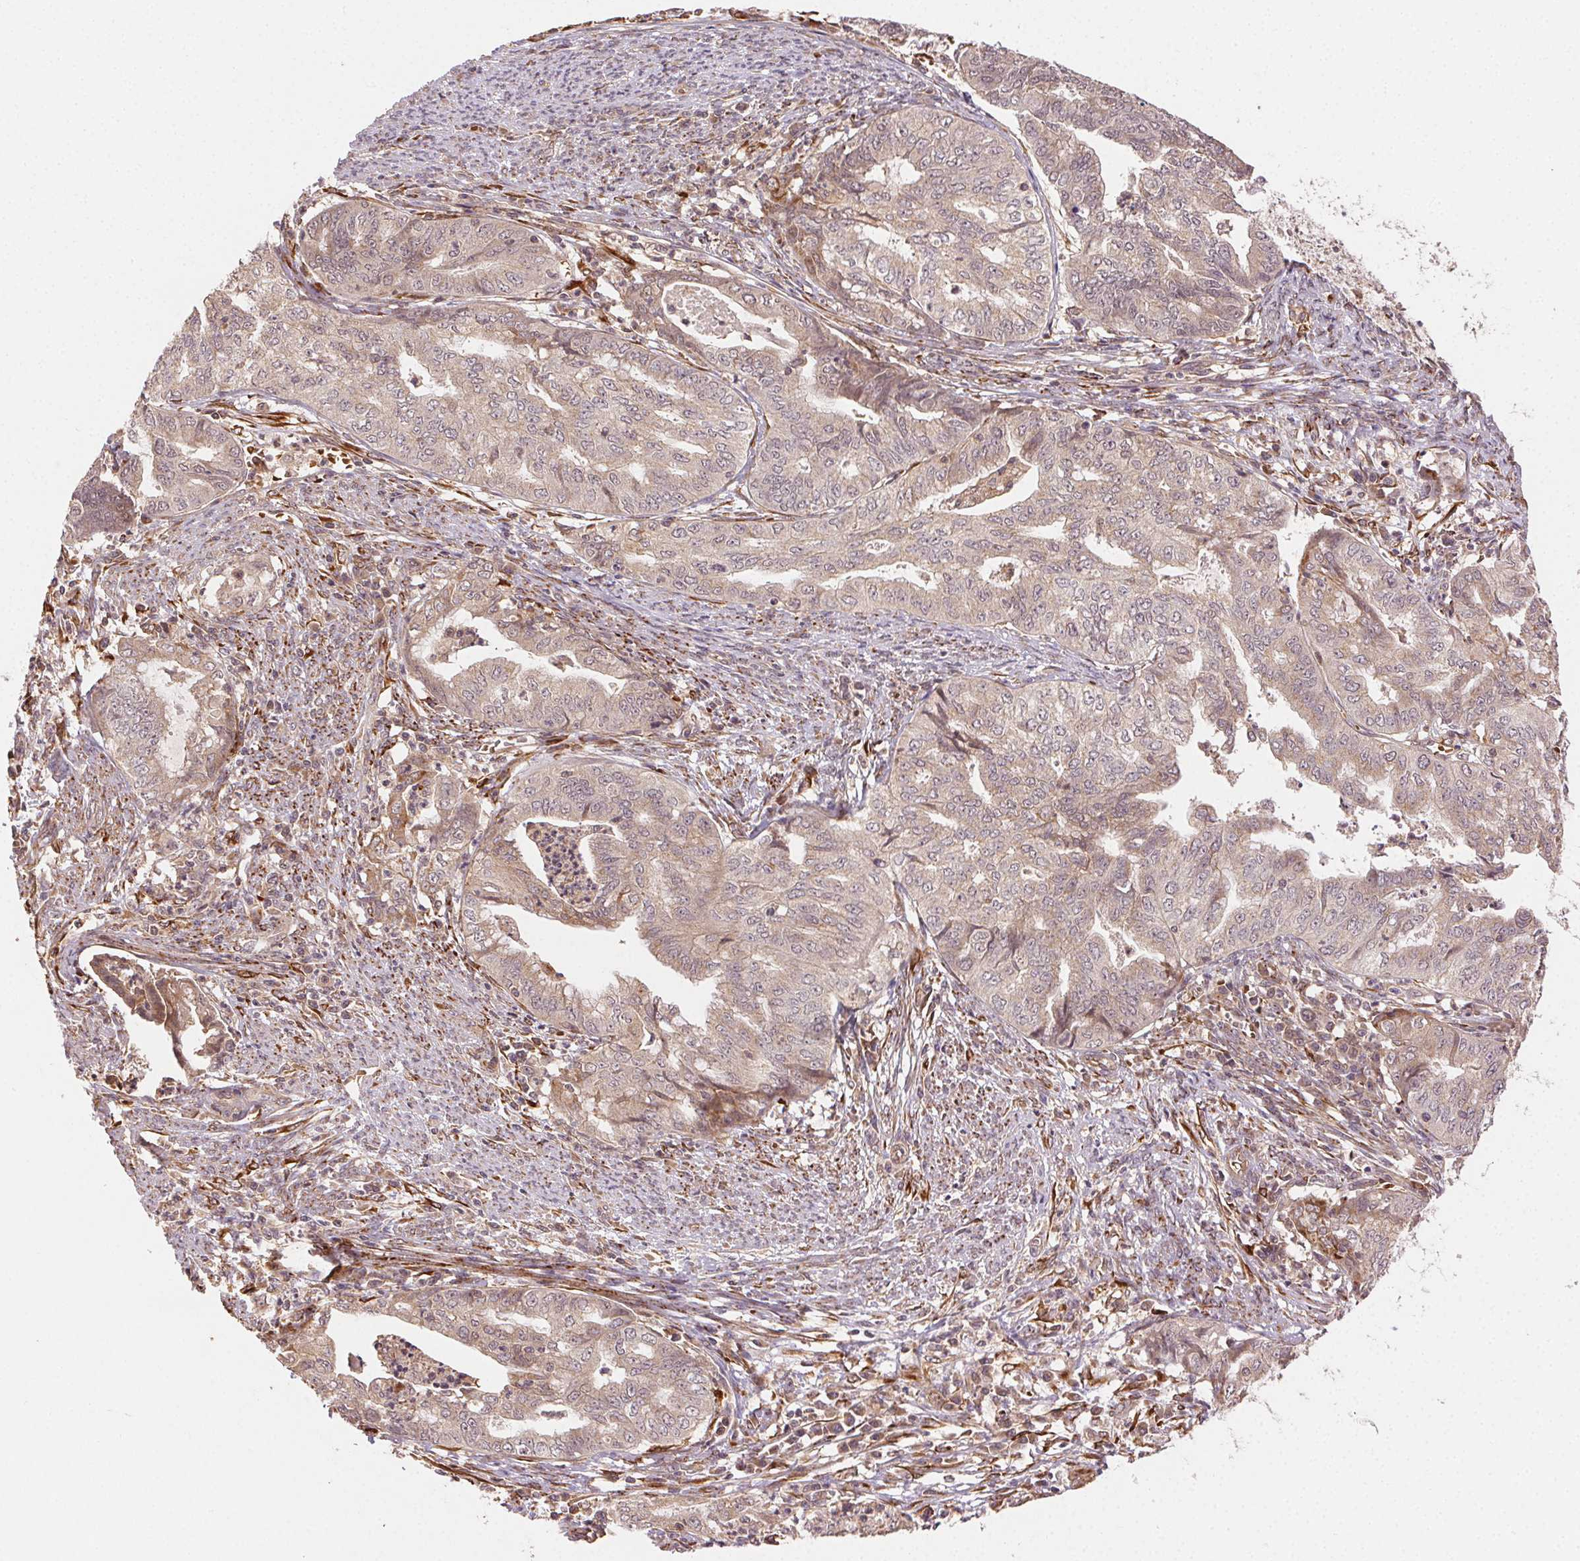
{"staining": {"intensity": "weak", "quantity": ">75%", "location": "cytoplasmic/membranous"}, "tissue": "endometrial cancer", "cell_type": "Tumor cells", "image_type": "cancer", "snomed": [{"axis": "morphology", "description": "Adenocarcinoma, NOS"}, {"axis": "topography", "description": "Endometrium"}], "caption": "This image displays endometrial cancer (adenocarcinoma) stained with IHC to label a protein in brown. The cytoplasmic/membranous of tumor cells show weak positivity for the protein. Nuclei are counter-stained blue.", "gene": "KLHL15", "patient": {"sex": "female", "age": 79}}